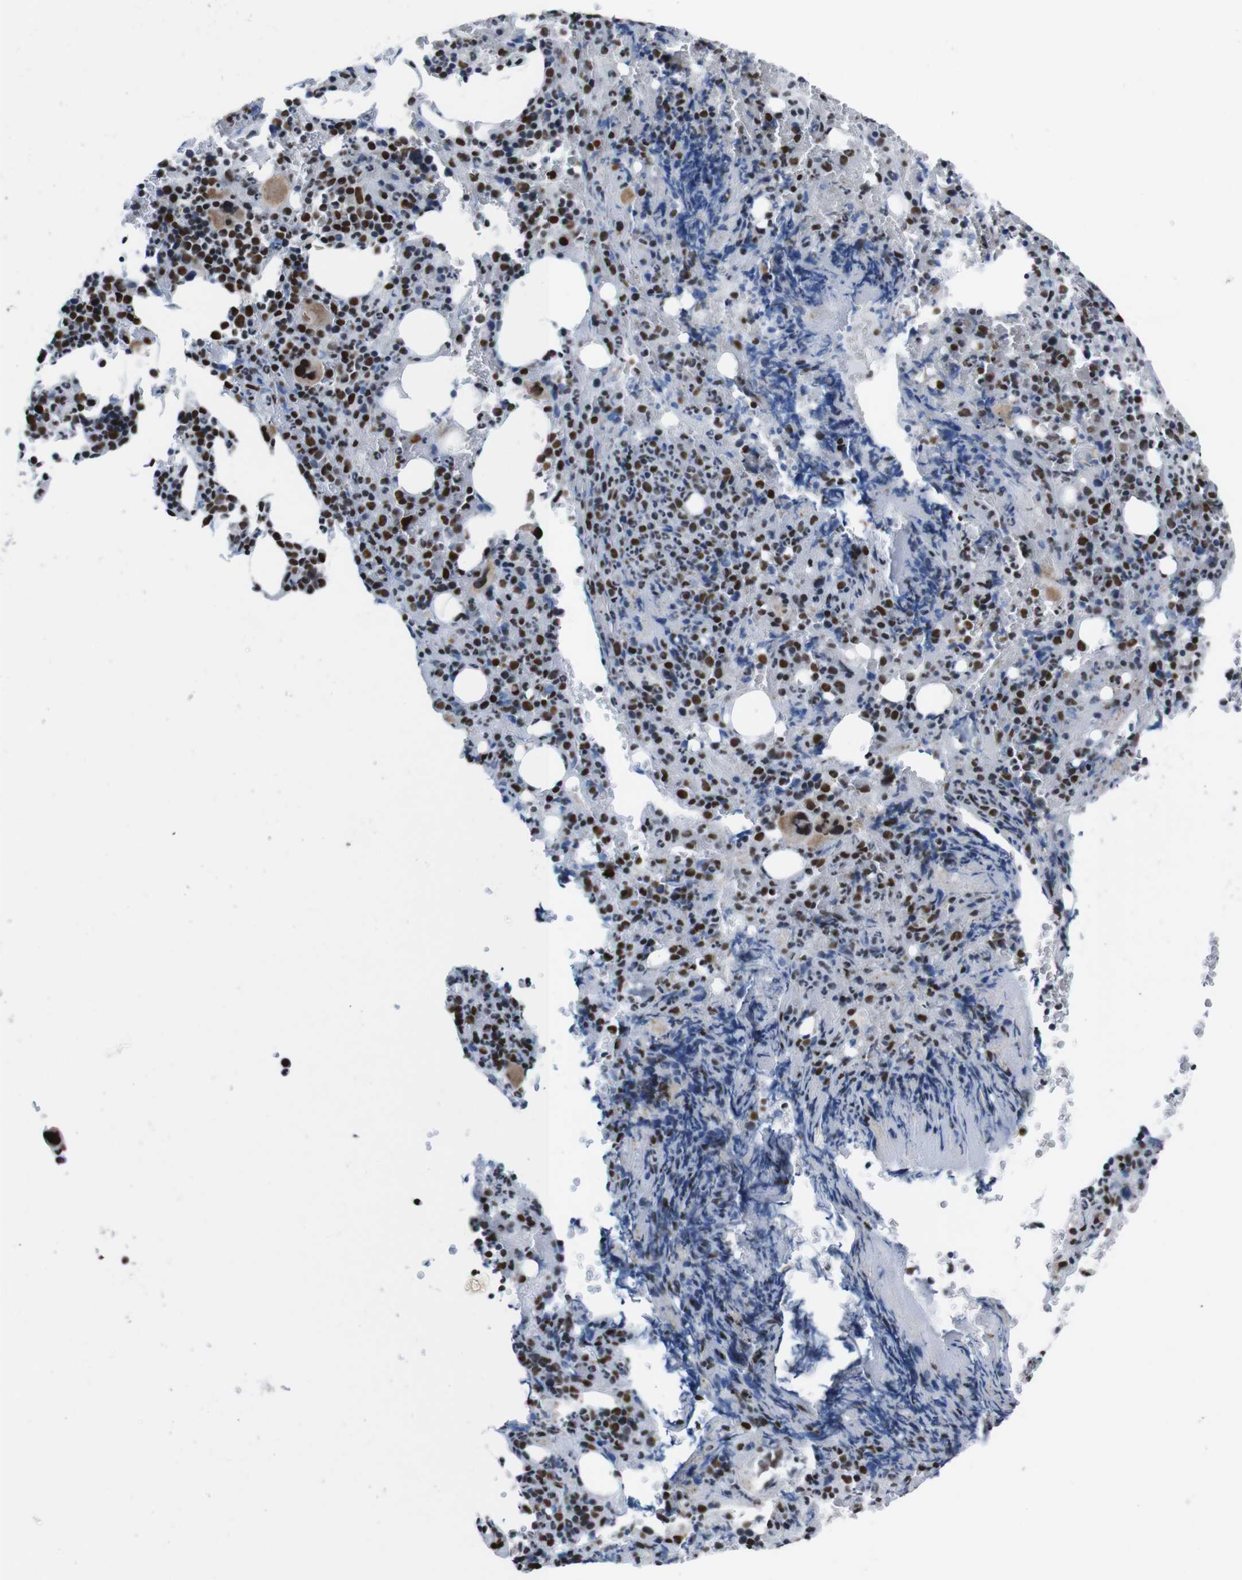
{"staining": {"intensity": "strong", "quantity": ">75%", "location": "nuclear"}, "tissue": "bone marrow", "cell_type": "Hematopoietic cells", "image_type": "normal", "snomed": [{"axis": "morphology", "description": "Normal tissue, NOS"}, {"axis": "morphology", "description": "Inflammation, NOS"}, {"axis": "topography", "description": "Bone marrow"}], "caption": "Strong nuclear expression for a protein is appreciated in about >75% of hematopoietic cells of unremarkable bone marrow using IHC.", "gene": "ROMO1", "patient": {"sex": "male", "age": 72}}